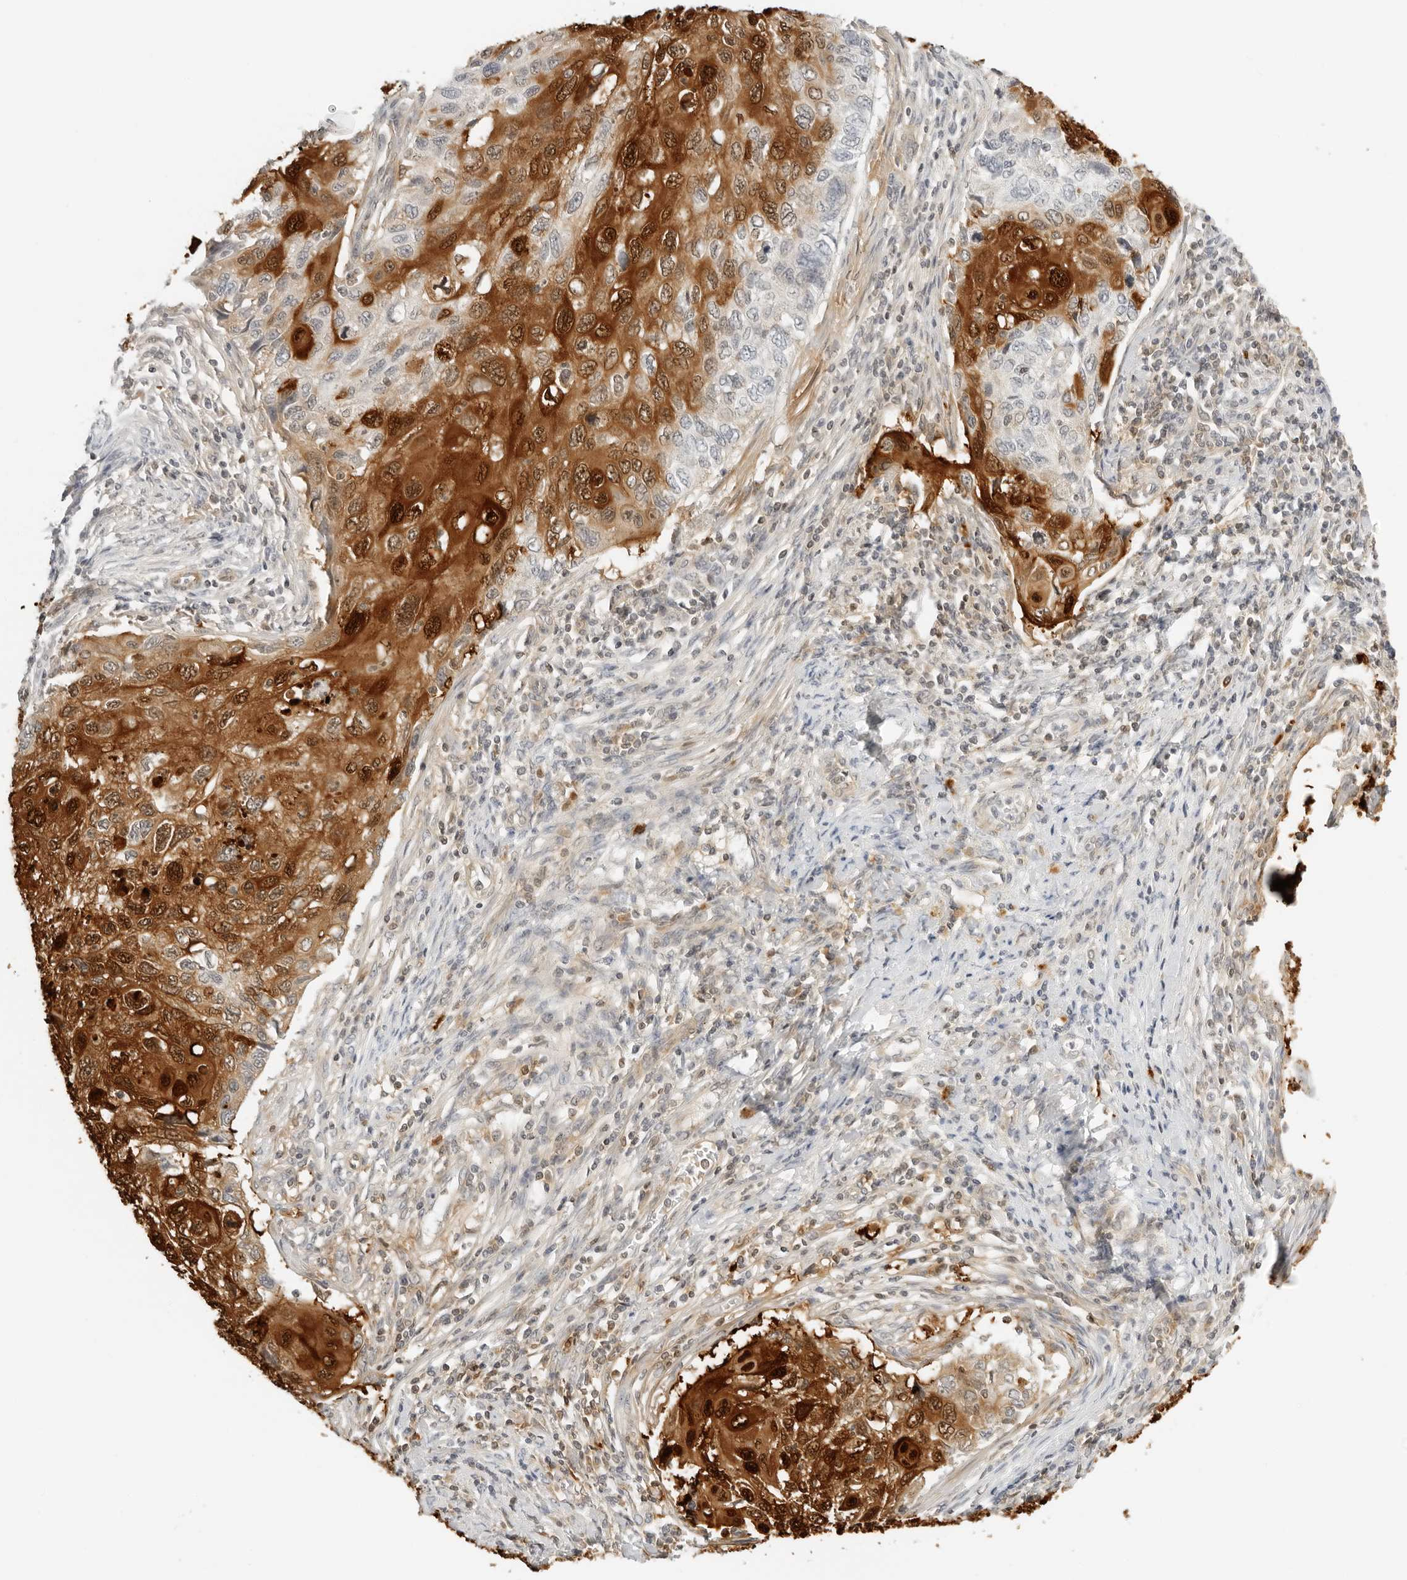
{"staining": {"intensity": "strong", "quantity": "25%-75%", "location": "cytoplasmic/membranous,nuclear"}, "tissue": "cervical cancer", "cell_type": "Tumor cells", "image_type": "cancer", "snomed": [{"axis": "morphology", "description": "Squamous cell carcinoma, NOS"}, {"axis": "topography", "description": "Cervix"}], "caption": "This micrograph shows IHC staining of human squamous cell carcinoma (cervical), with high strong cytoplasmic/membranous and nuclear positivity in approximately 25%-75% of tumor cells.", "gene": "OSCP1", "patient": {"sex": "female", "age": 70}}